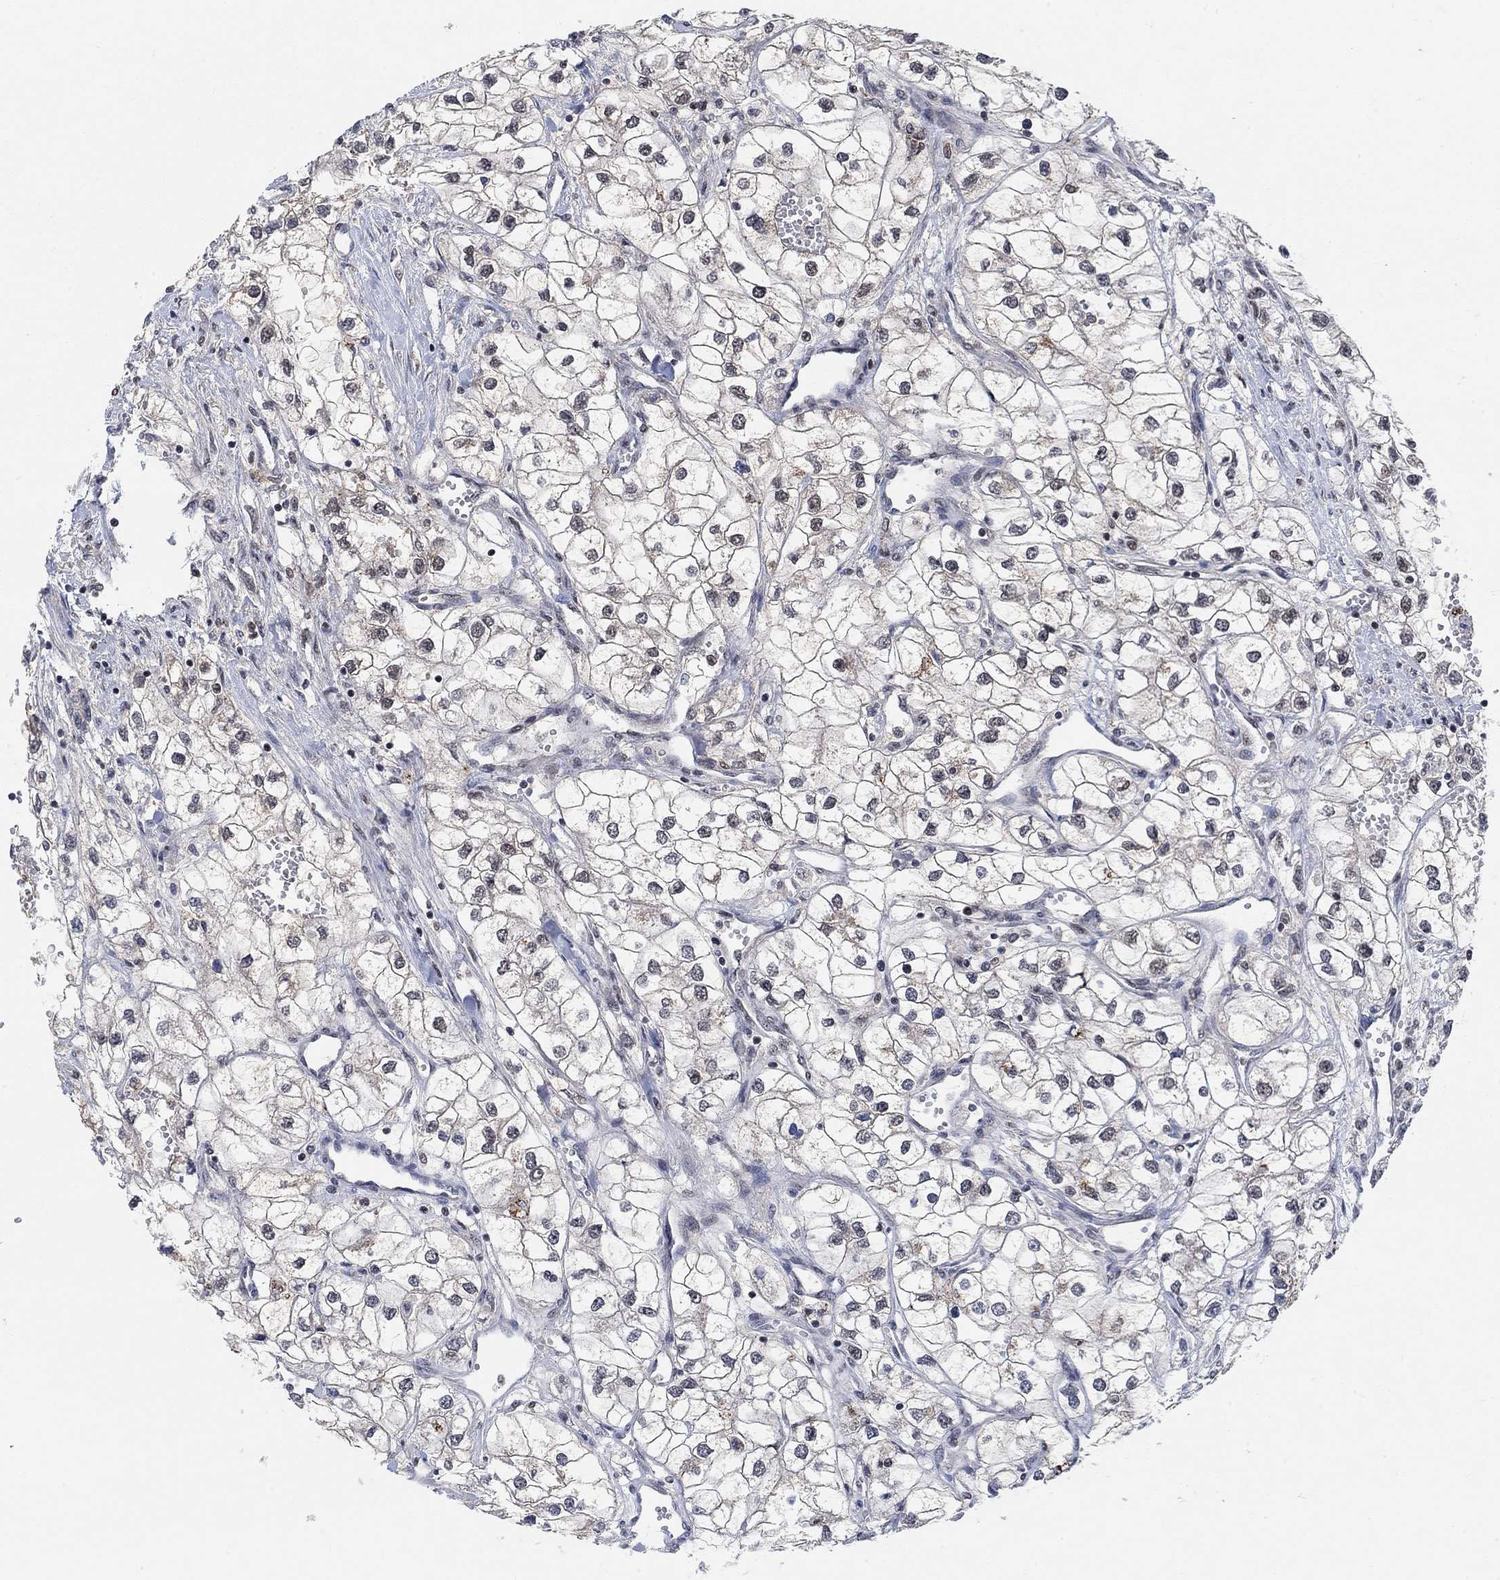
{"staining": {"intensity": "weak", "quantity": "<25%", "location": "nuclear"}, "tissue": "renal cancer", "cell_type": "Tumor cells", "image_type": "cancer", "snomed": [{"axis": "morphology", "description": "Adenocarcinoma, NOS"}, {"axis": "topography", "description": "Kidney"}], "caption": "IHC of human renal cancer reveals no positivity in tumor cells.", "gene": "THAP8", "patient": {"sex": "male", "age": 59}}